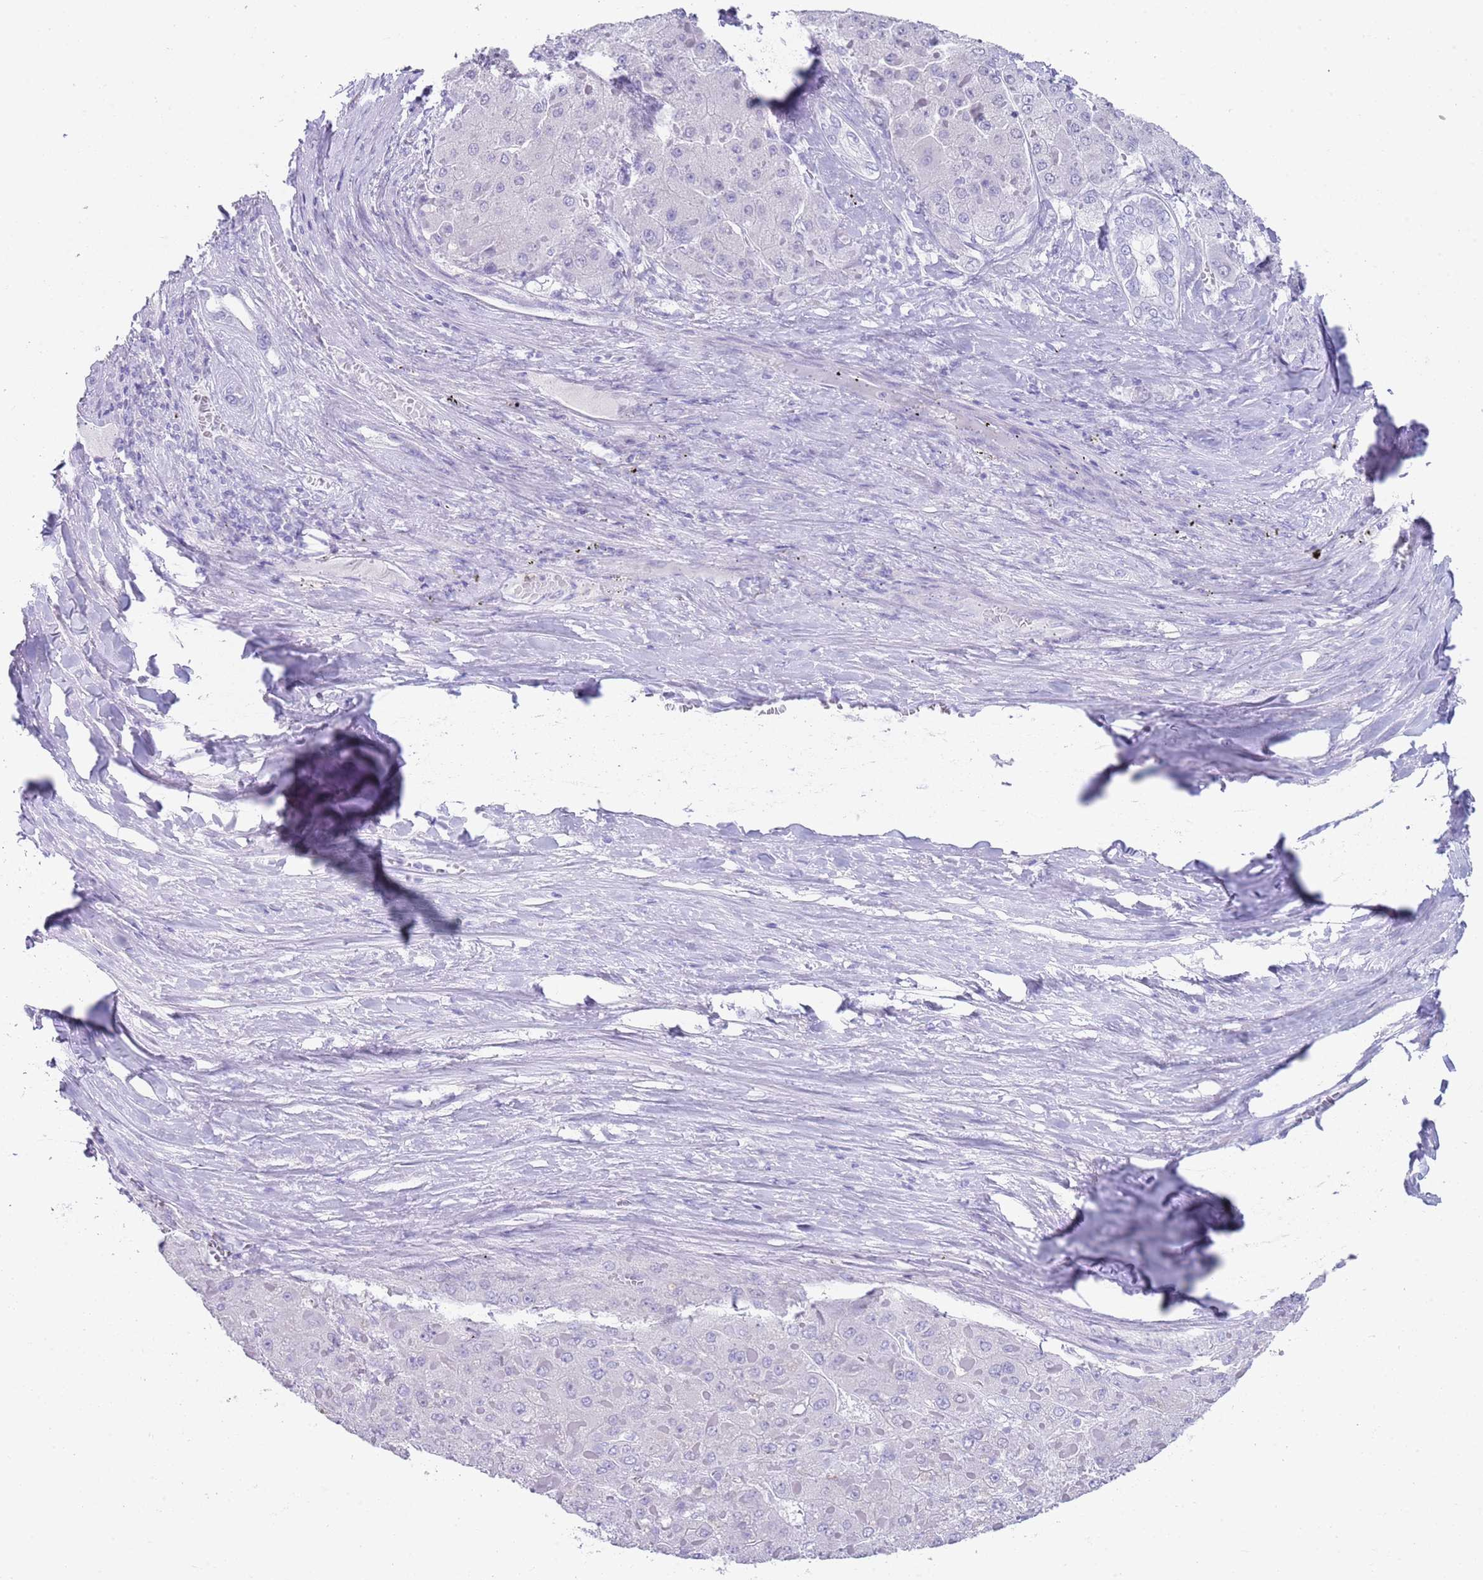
{"staining": {"intensity": "negative", "quantity": "none", "location": "none"}, "tissue": "liver cancer", "cell_type": "Tumor cells", "image_type": "cancer", "snomed": [{"axis": "morphology", "description": "Carcinoma, Hepatocellular, NOS"}, {"axis": "topography", "description": "Liver"}], "caption": "An immunohistochemistry micrograph of hepatocellular carcinoma (liver) is shown. There is no staining in tumor cells of hepatocellular carcinoma (liver).", "gene": "CPXM2", "patient": {"sex": "female", "age": 73}}